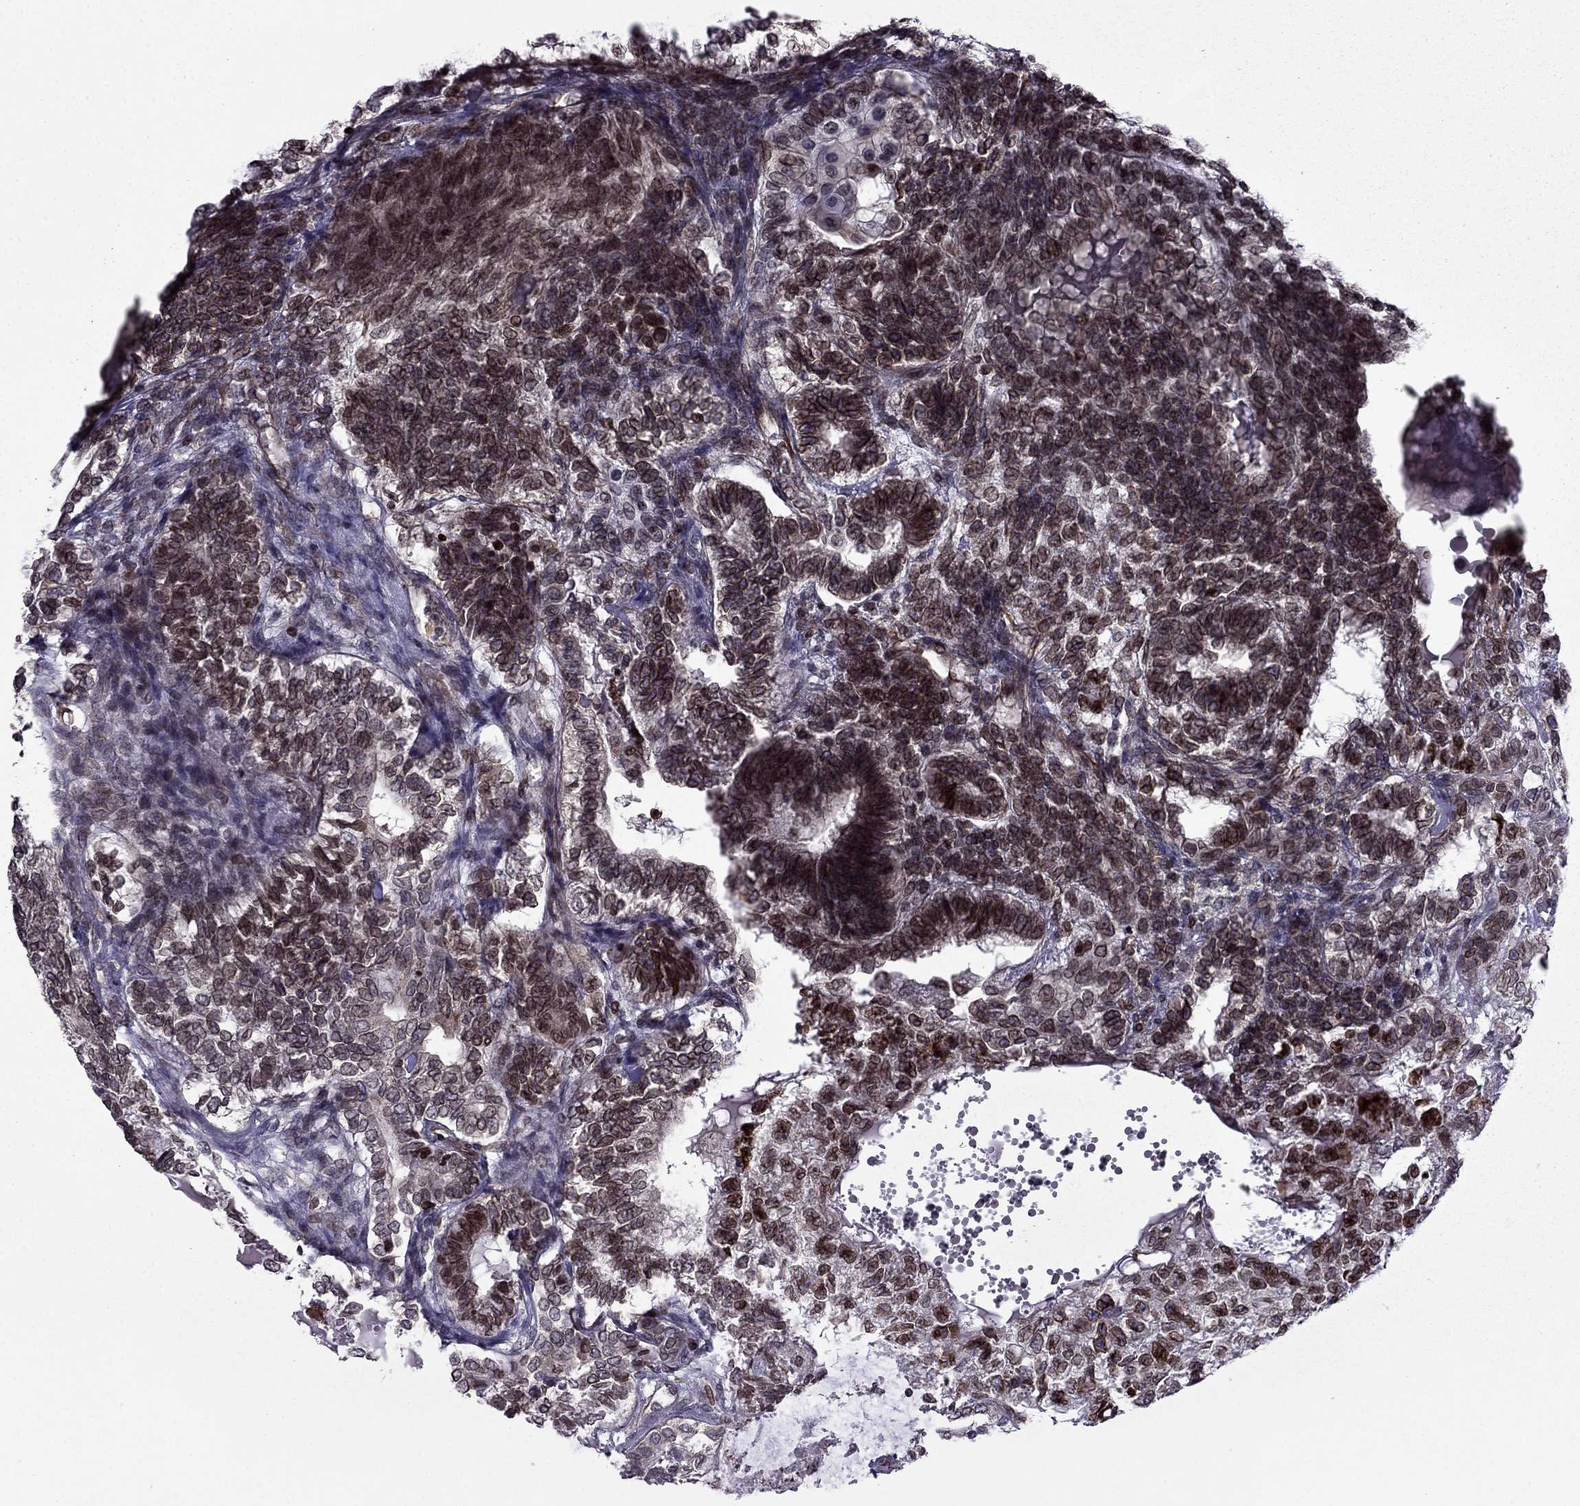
{"staining": {"intensity": "weak", "quantity": "<25%", "location": "cytoplasmic/membranous"}, "tissue": "testis cancer", "cell_type": "Tumor cells", "image_type": "cancer", "snomed": [{"axis": "morphology", "description": "Seminoma, NOS"}, {"axis": "morphology", "description": "Carcinoma, Embryonal, NOS"}, {"axis": "topography", "description": "Testis"}], "caption": "High magnification brightfield microscopy of testis cancer stained with DAB (3,3'-diaminobenzidine) (brown) and counterstained with hematoxylin (blue): tumor cells show no significant positivity. The staining was performed using DAB to visualize the protein expression in brown, while the nuclei were stained in blue with hematoxylin (Magnification: 20x).", "gene": "CDC42BPA", "patient": {"sex": "male", "age": 41}}